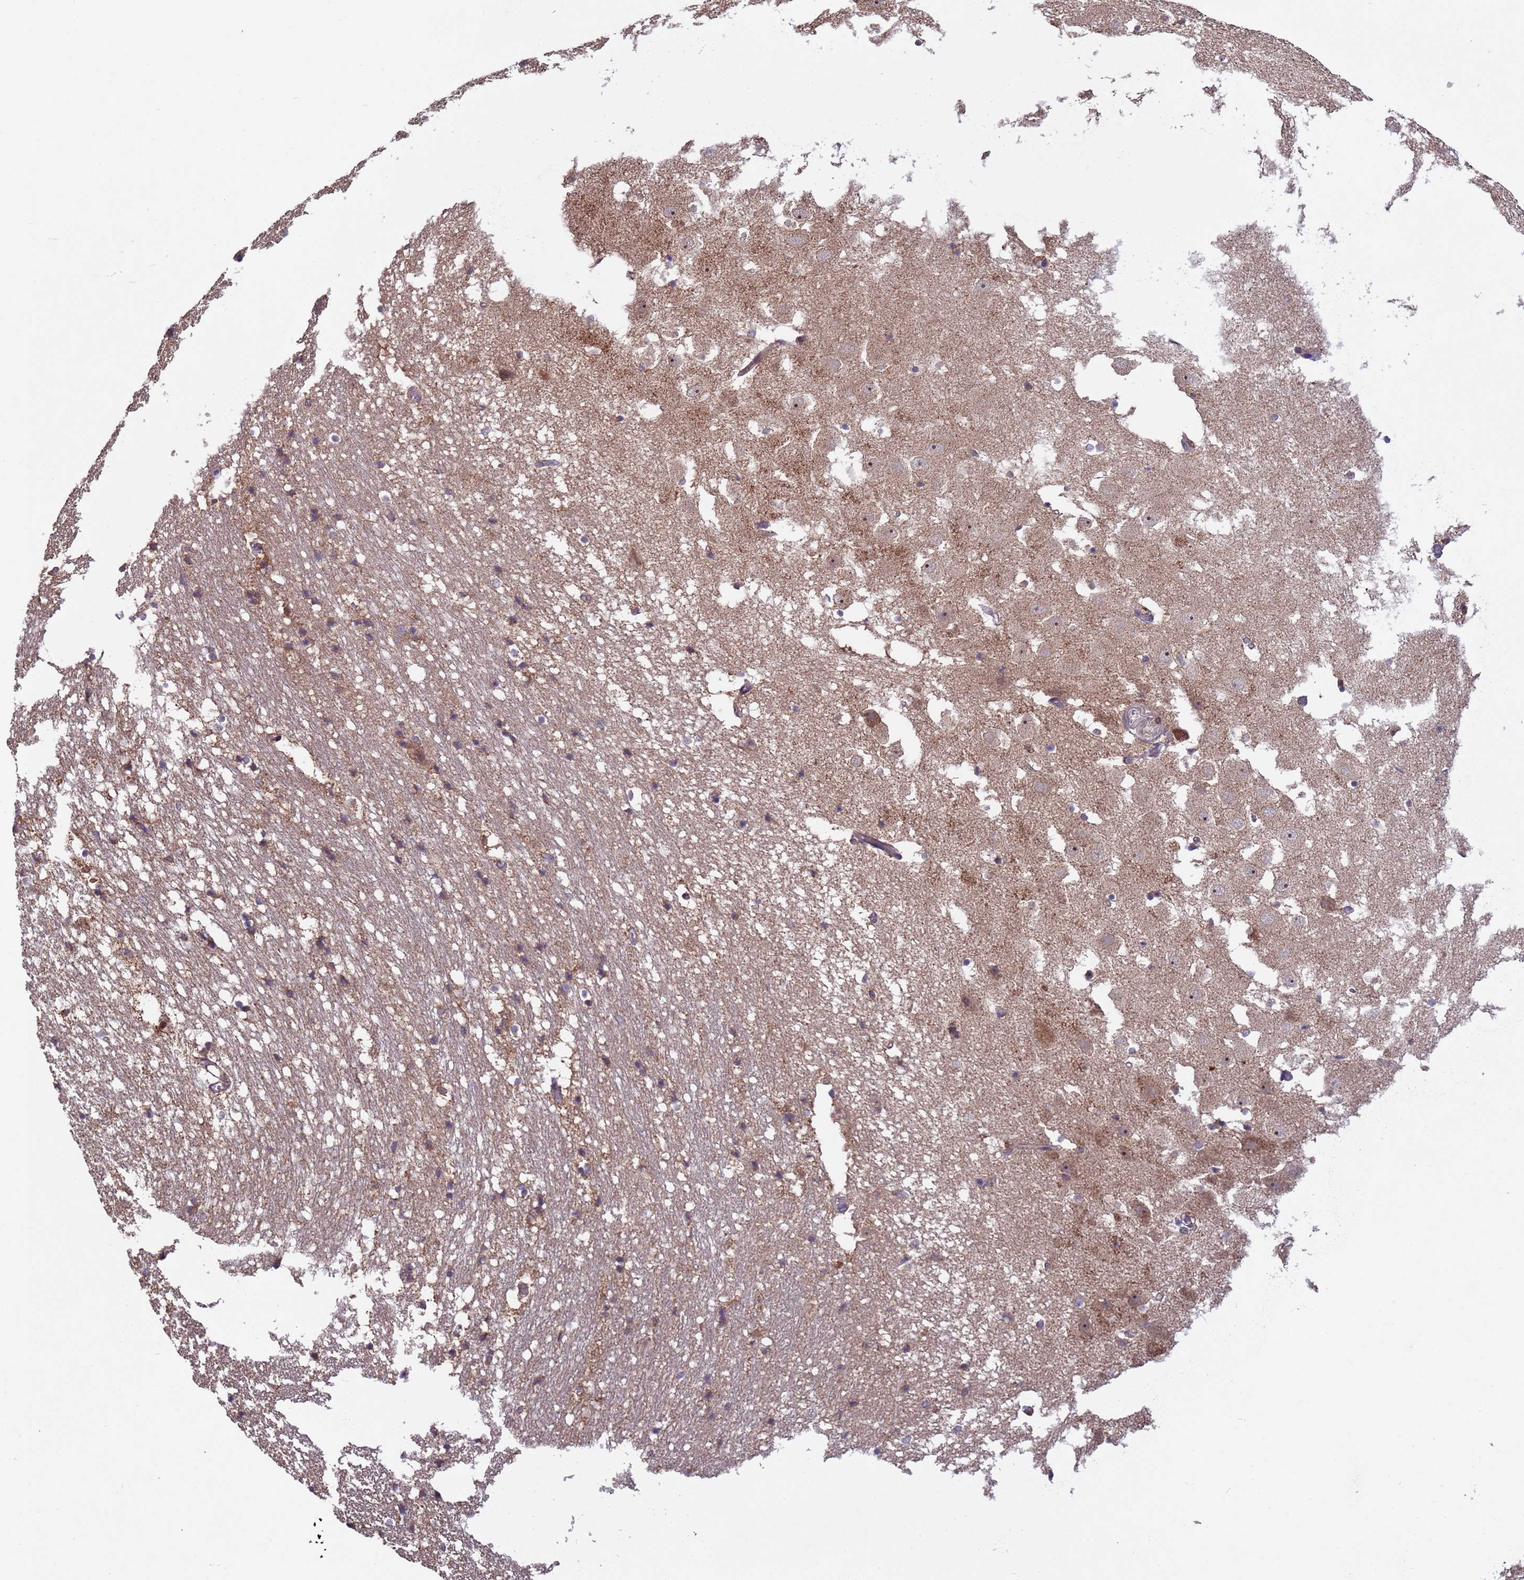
{"staining": {"intensity": "weak", "quantity": "<25%", "location": "cytoplasmic/membranous"}, "tissue": "hippocampus", "cell_type": "Glial cells", "image_type": "normal", "snomed": [{"axis": "morphology", "description": "Normal tissue, NOS"}, {"axis": "topography", "description": "Hippocampus"}], "caption": "This is a histopathology image of IHC staining of benign hippocampus, which shows no staining in glial cells.", "gene": "ACAD8", "patient": {"sex": "female", "age": 52}}